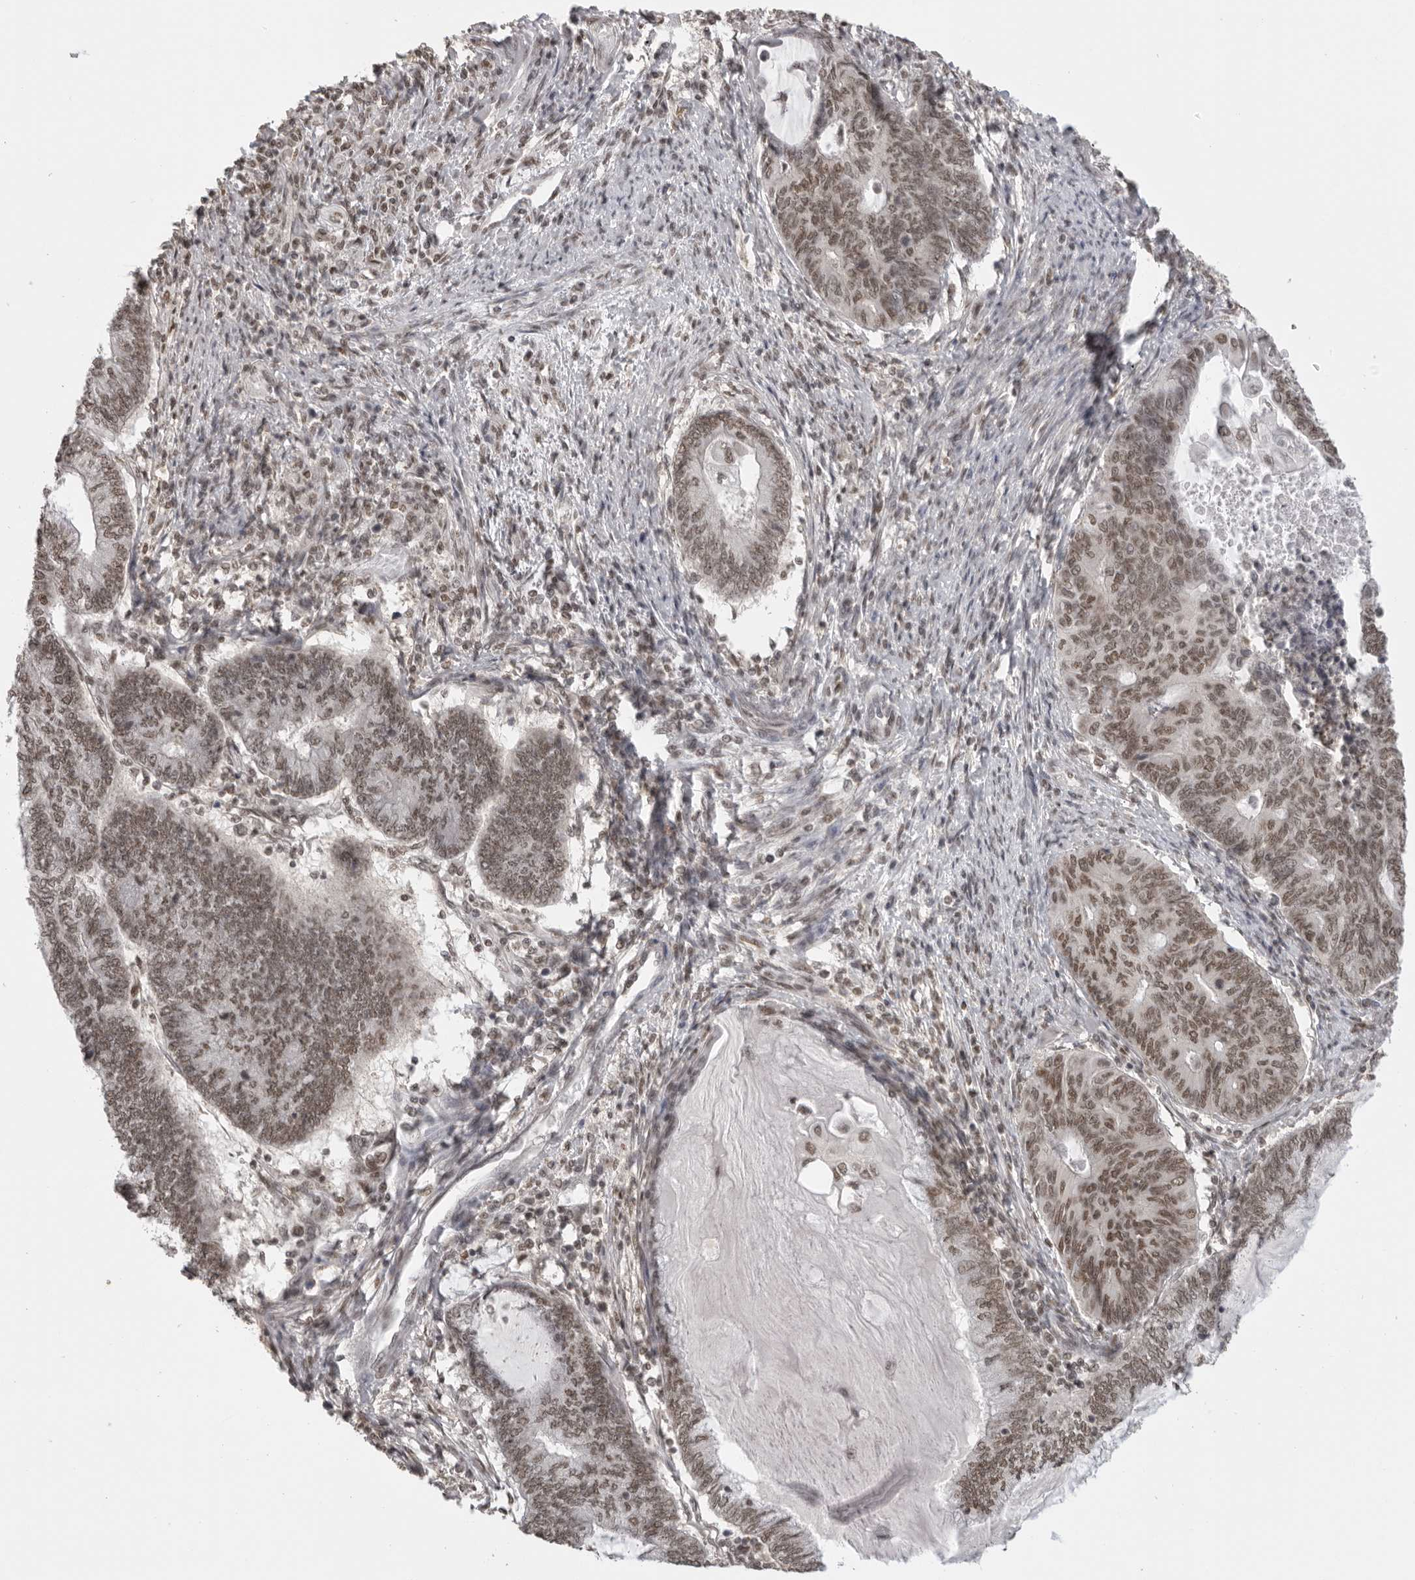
{"staining": {"intensity": "weak", "quantity": ">75%", "location": "nuclear"}, "tissue": "endometrial cancer", "cell_type": "Tumor cells", "image_type": "cancer", "snomed": [{"axis": "morphology", "description": "Adenocarcinoma, NOS"}, {"axis": "topography", "description": "Uterus"}, {"axis": "topography", "description": "Endometrium"}], "caption": "Human endometrial cancer (adenocarcinoma) stained with a protein marker demonstrates weak staining in tumor cells.", "gene": "RPA2", "patient": {"sex": "female", "age": 70}}